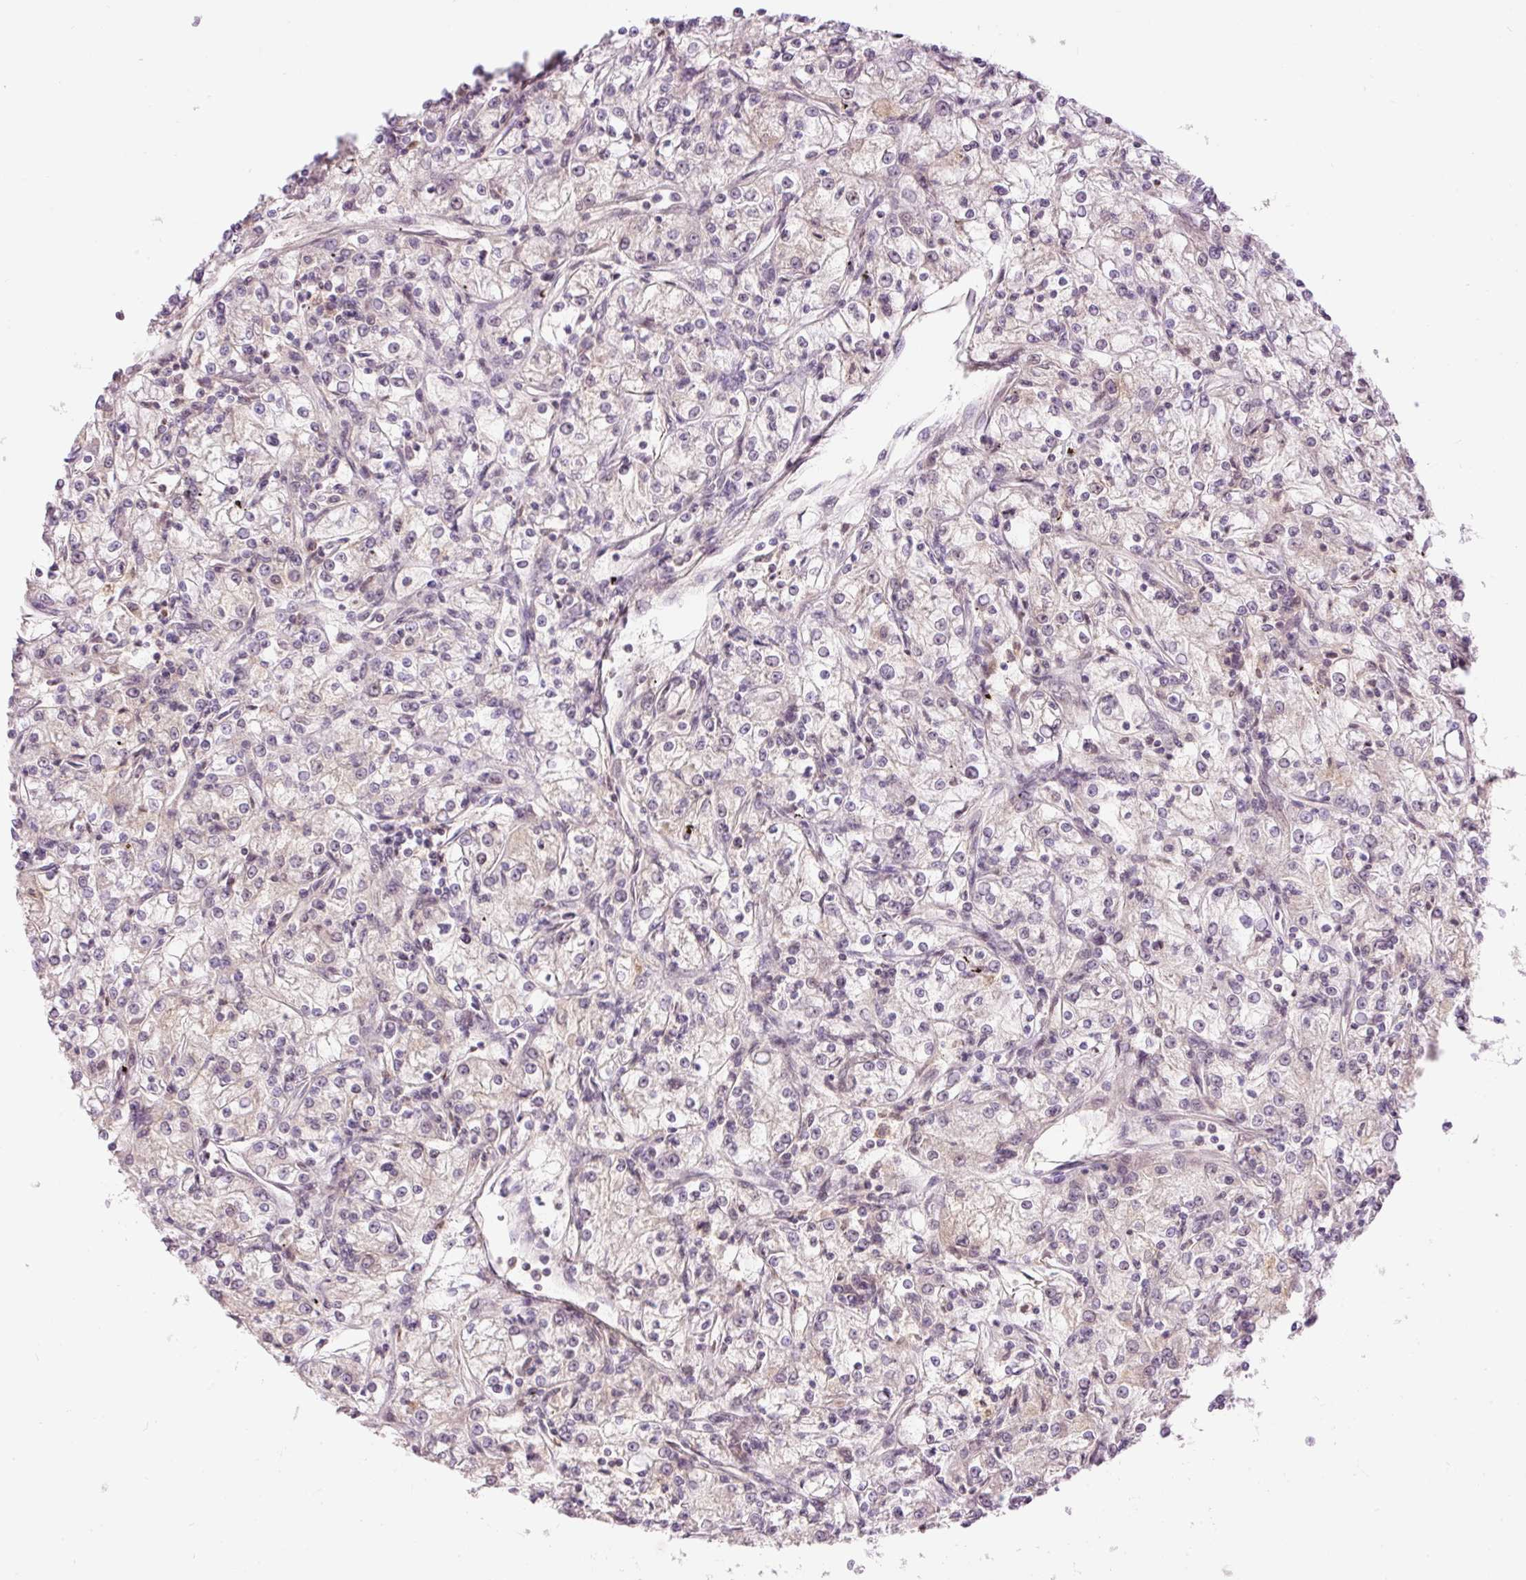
{"staining": {"intensity": "negative", "quantity": "none", "location": "none"}, "tissue": "renal cancer", "cell_type": "Tumor cells", "image_type": "cancer", "snomed": [{"axis": "morphology", "description": "Adenocarcinoma, NOS"}, {"axis": "topography", "description": "Kidney"}], "caption": "Immunohistochemistry histopathology image of human renal cancer (adenocarcinoma) stained for a protein (brown), which shows no positivity in tumor cells.", "gene": "ABHD11", "patient": {"sex": "female", "age": 59}}